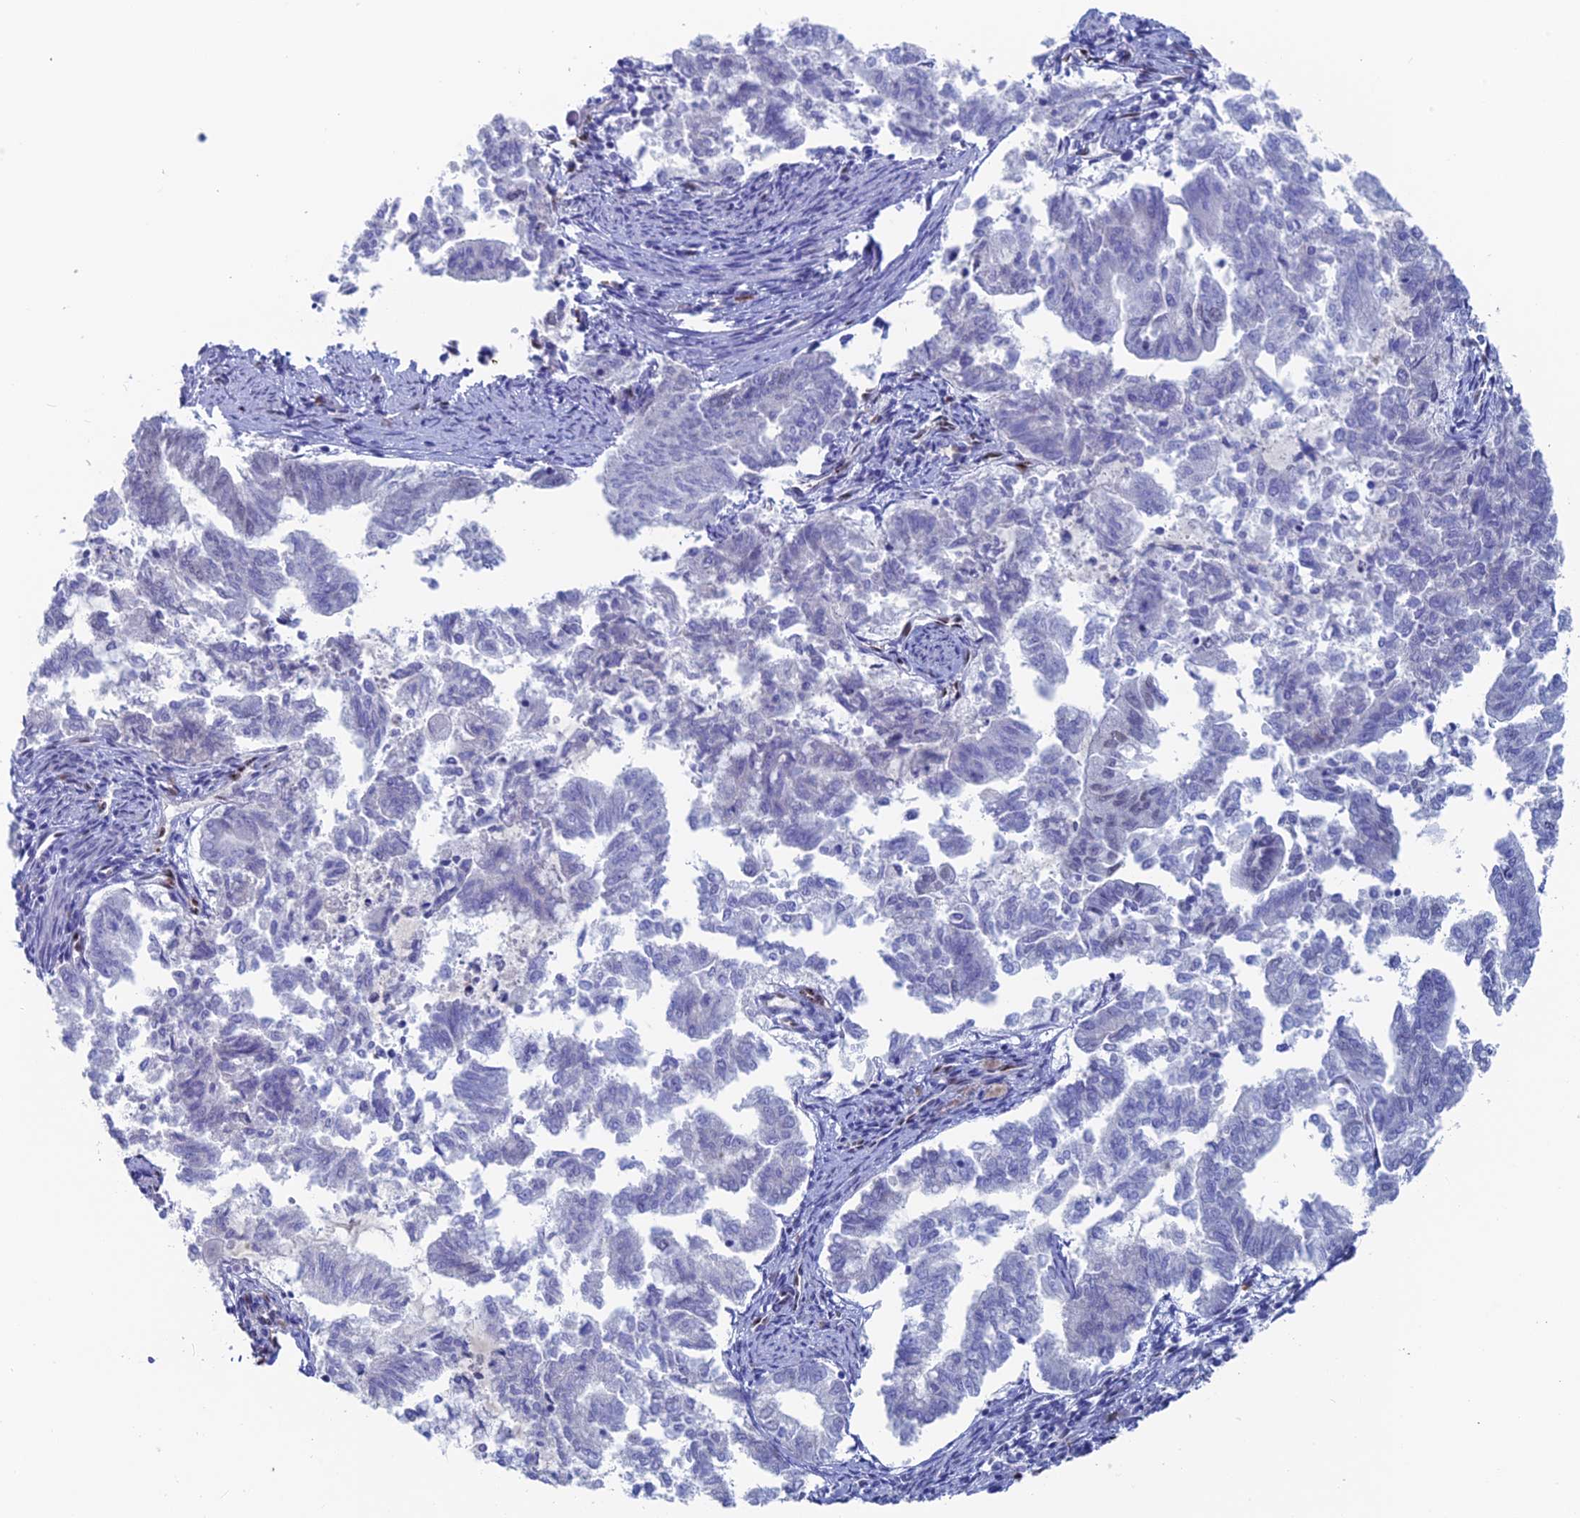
{"staining": {"intensity": "negative", "quantity": "none", "location": "none"}, "tissue": "endometrial cancer", "cell_type": "Tumor cells", "image_type": "cancer", "snomed": [{"axis": "morphology", "description": "Adenocarcinoma, NOS"}, {"axis": "topography", "description": "Endometrium"}], "caption": "Photomicrograph shows no protein positivity in tumor cells of endometrial adenocarcinoma tissue.", "gene": "NOL4L", "patient": {"sex": "female", "age": 79}}